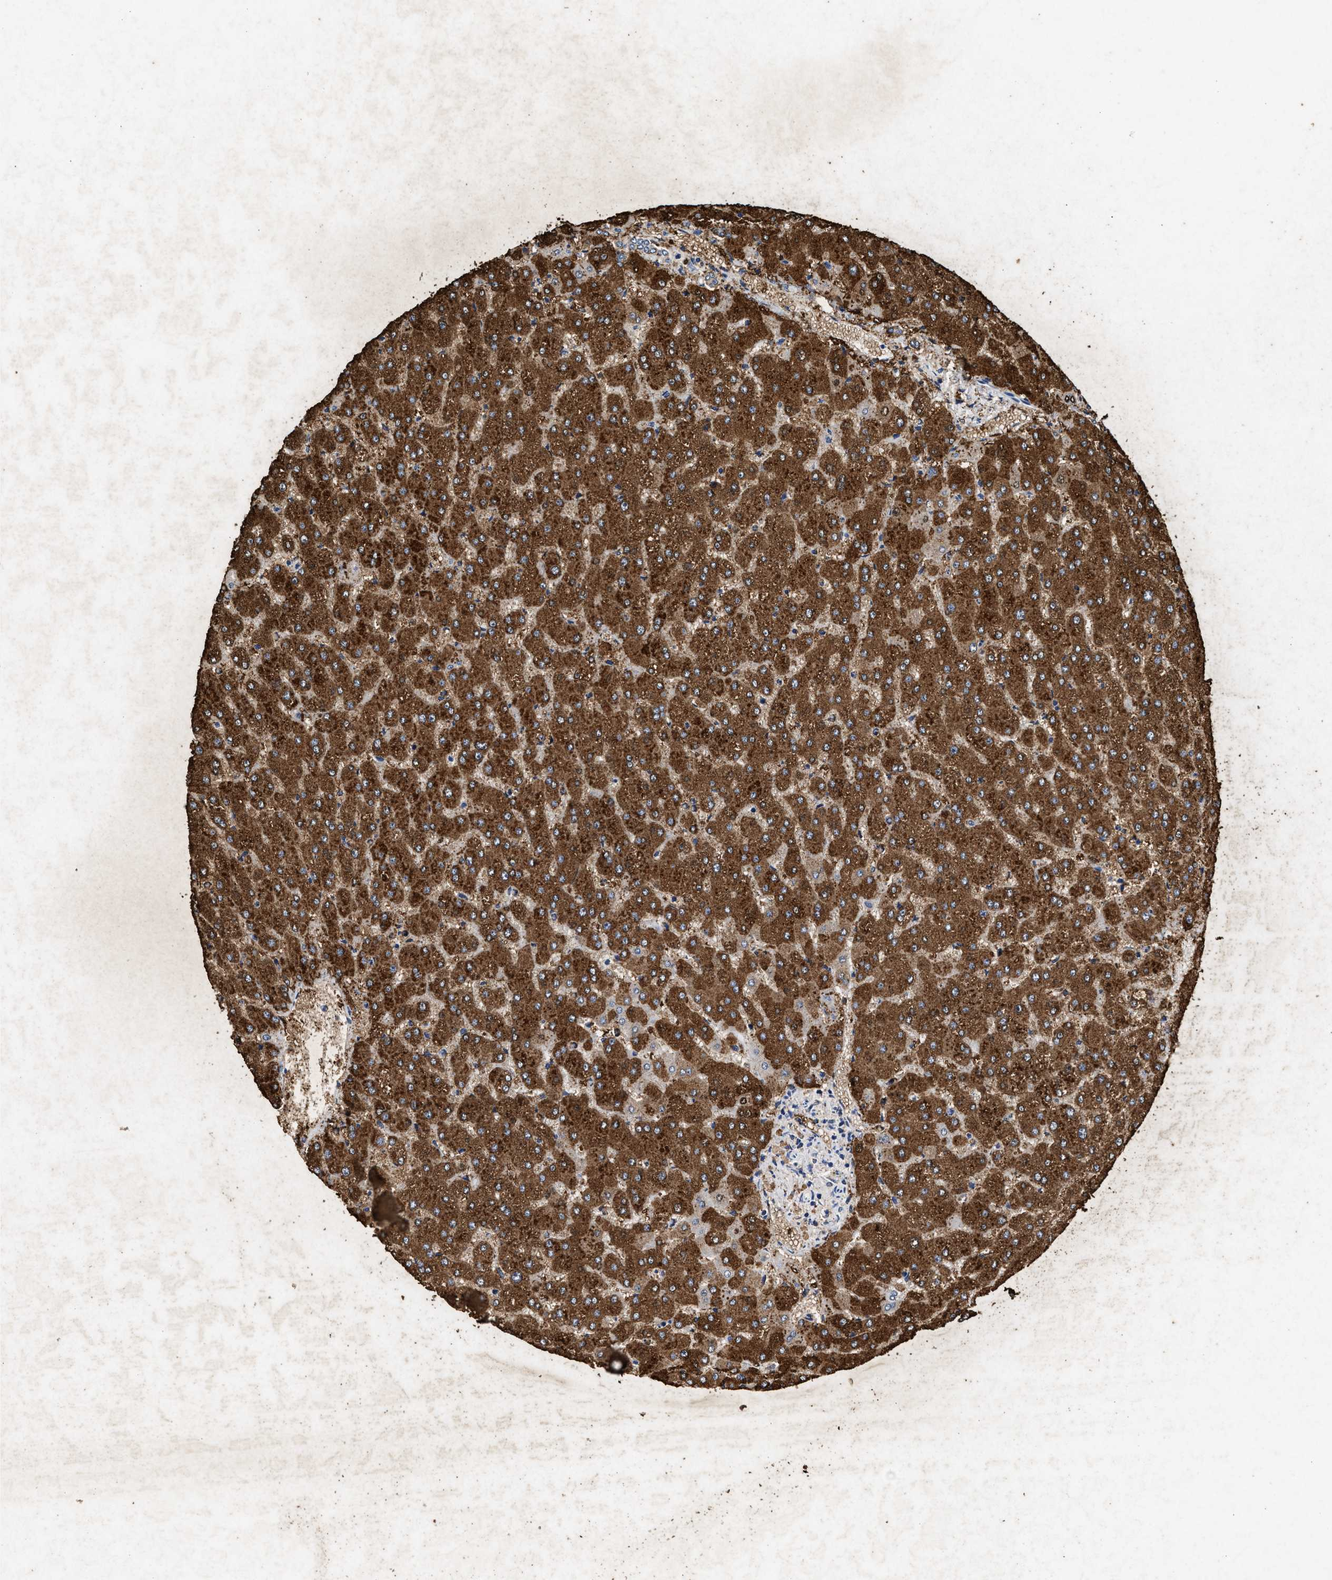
{"staining": {"intensity": "negative", "quantity": "none", "location": "none"}, "tissue": "liver", "cell_type": "Cholangiocytes", "image_type": "normal", "snomed": [{"axis": "morphology", "description": "Normal tissue, NOS"}, {"axis": "topography", "description": "Liver"}], "caption": "High magnification brightfield microscopy of benign liver stained with DAB (brown) and counterstained with hematoxylin (blue): cholangiocytes show no significant expression. (DAB immunohistochemistry (IHC) visualized using brightfield microscopy, high magnification).", "gene": "LTB4R2", "patient": {"sex": "female", "age": 32}}